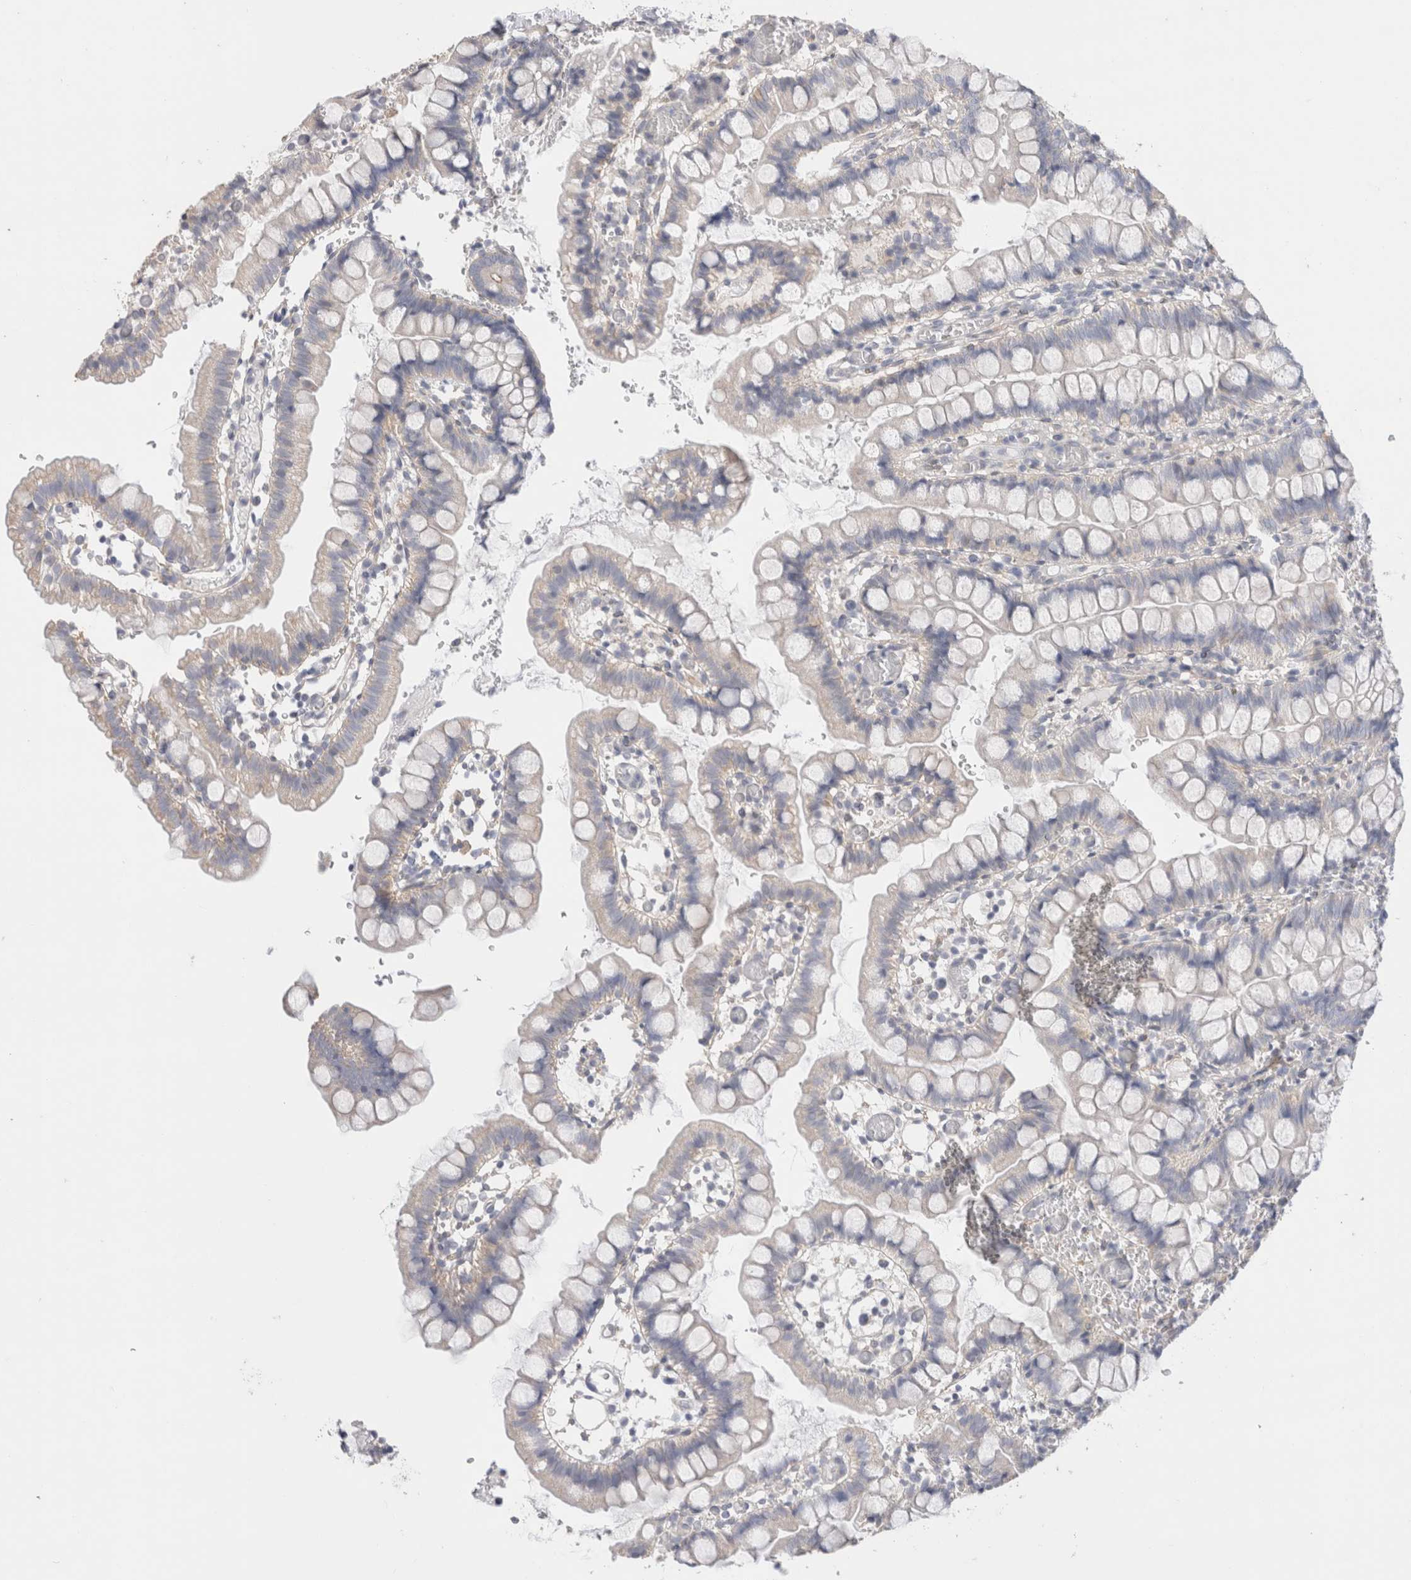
{"staining": {"intensity": "weak", "quantity": "<25%", "location": "cytoplasmic/membranous"}, "tissue": "small intestine", "cell_type": "Glandular cells", "image_type": "normal", "snomed": [{"axis": "morphology", "description": "Normal tissue, NOS"}, {"axis": "morphology", "description": "Developmental malformation"}, {"axis": "topography", "description": "Small intestine"}], "caption": "The IHC micrograph has no significant positivity in glandular cells of small intestine. (Stains: DAB immunohistochemistry with hematoxylin counter stain, Microscopy: brightfield microscopy at high magnification).", "gene": "DMD", "patient": {"sex": "male"}}